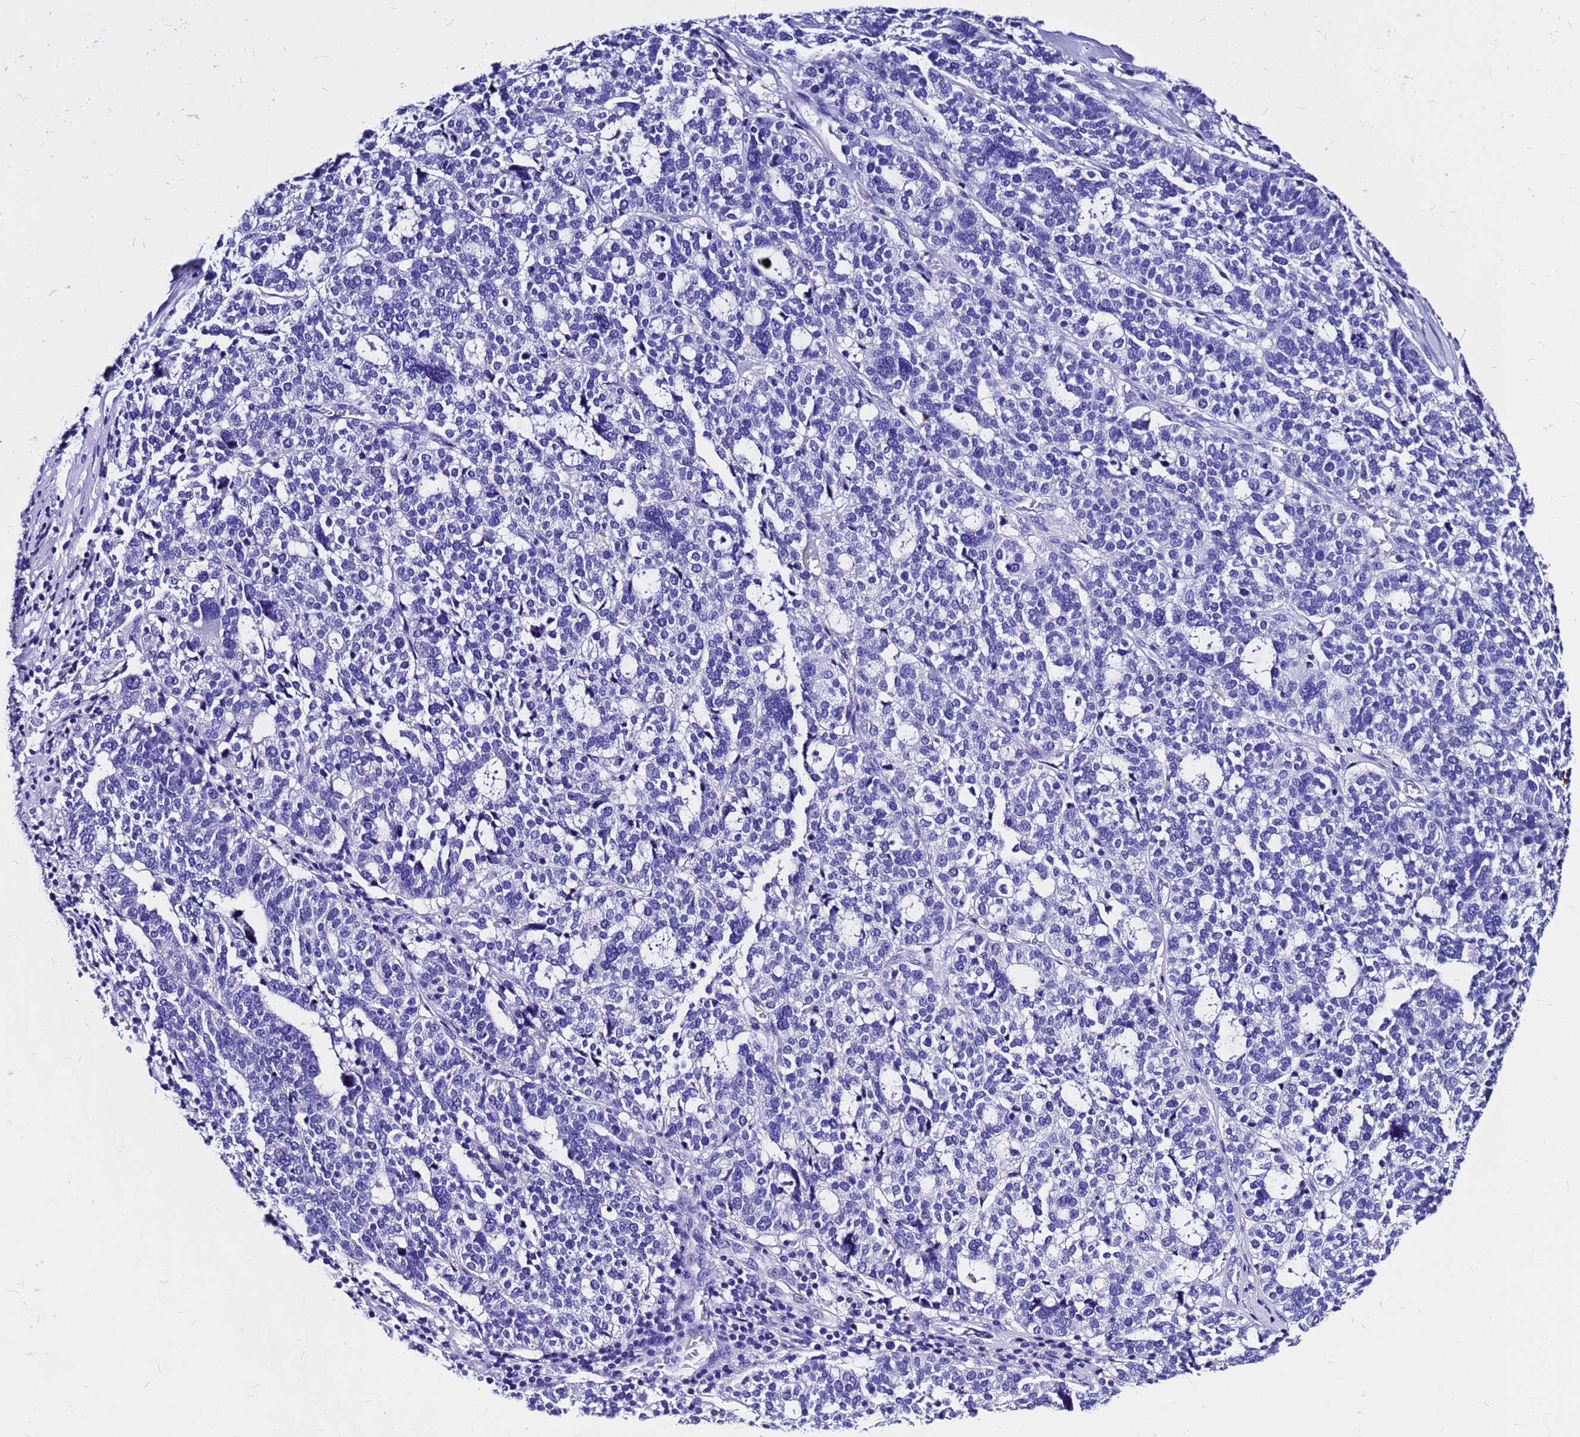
{"staining": {"intensity": "negative", "quantity": "none", "location": "none"}, "tissue": "ovarian cancer", "cell_type": "Tumor cells", "image_type": "cancer", "snomed": [{"axis": "morphology", "description": "Cystadenocarcinoma, serous, NOS"}, {"axis": "topography", "description": "Ovary"}], "caption": "Immunohistochemistry histopathology image of neoplastic tissue: human ovarian cancer (serous cystadenocarcinoma) stained with DAB exhibits no significant protein staining in tumor cells. (Brightfield microscopy of DAB IHC at high magnification).", "gene": "HERC4", "patient": {"sex": "female", "age": 59}}